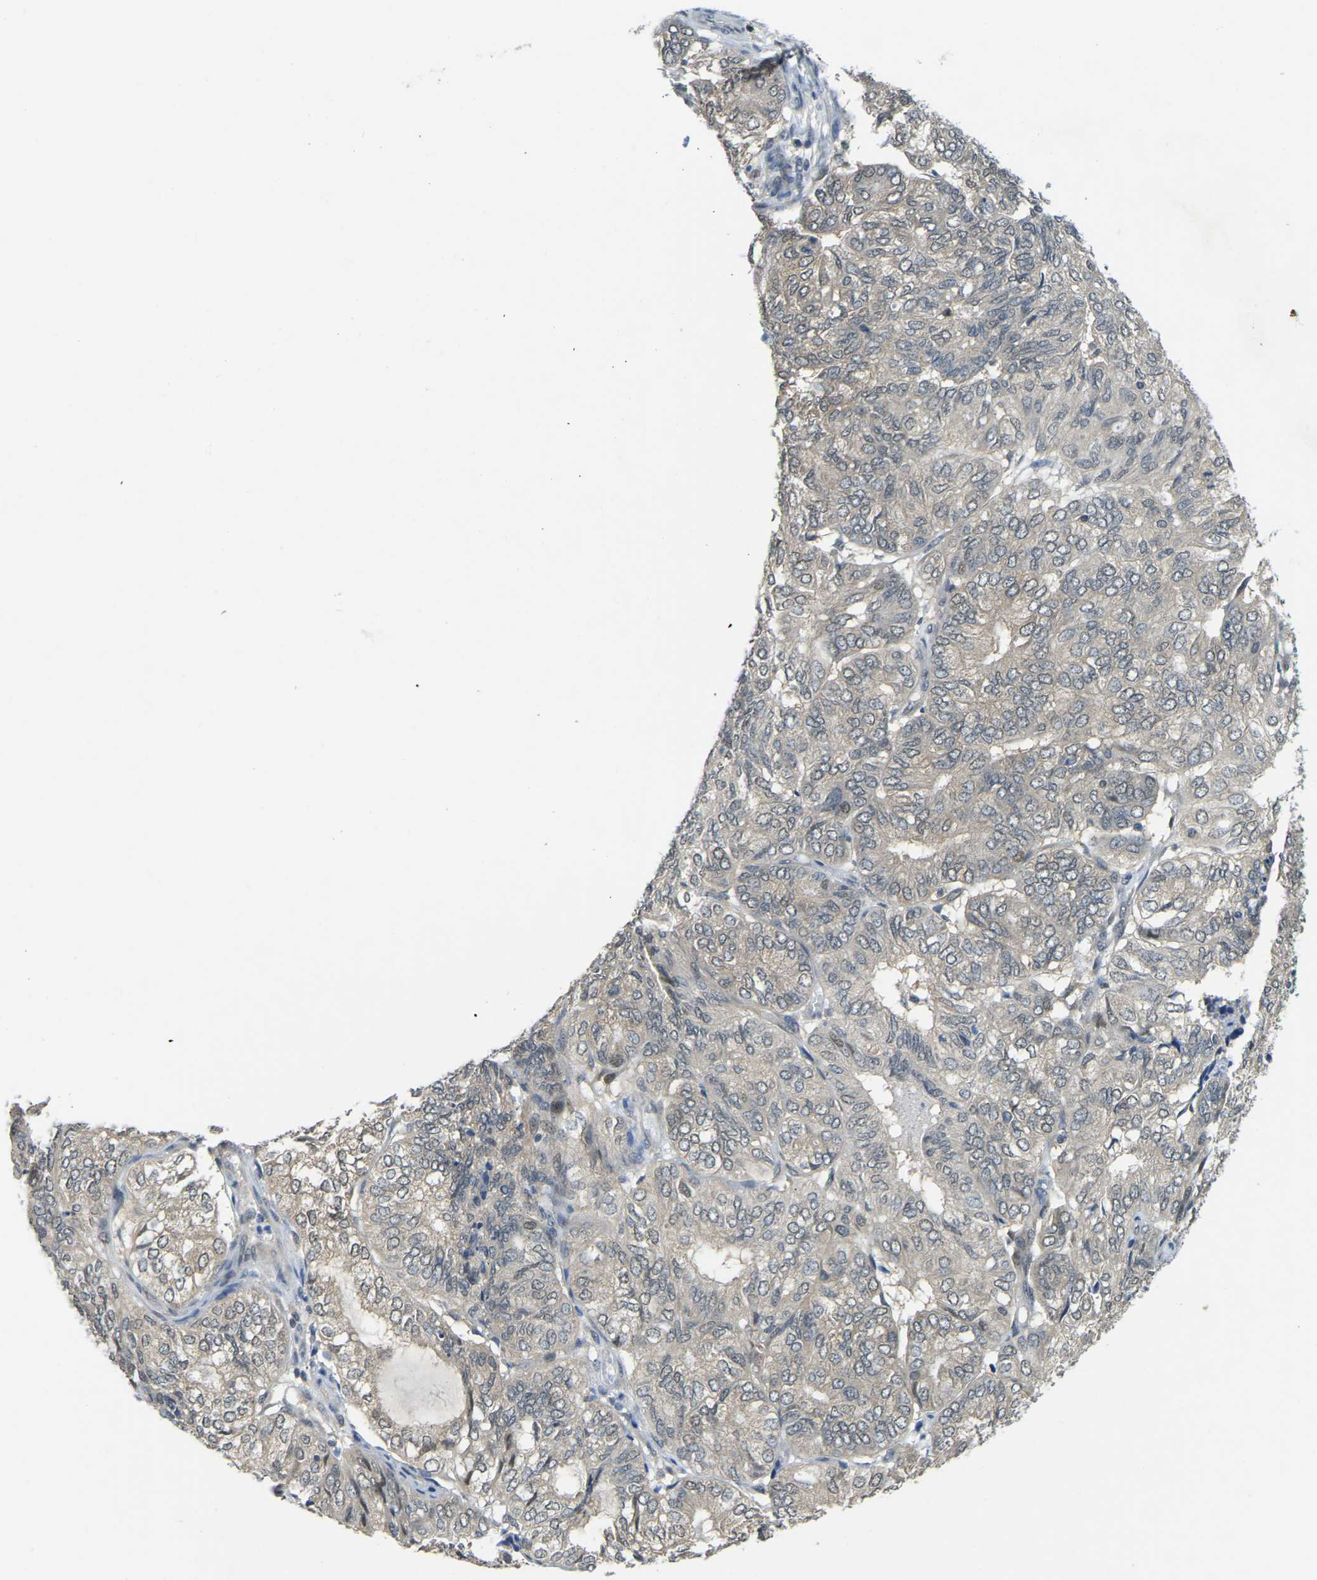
{"staining": {"intensity": "weak", "quantity": "<25%", "location": "nuclear"}, "tissue": "endometrial cancer", "cell_type": "Tumor cells", "image_type": "cancer", "snomed": [{"axis": "morphology", "description": "Adenocarcinoma, NOS"}, {"axis": "topography", "description": "Uterus"}], "caption": "Tumor cells are negative for protein expression in human endometrial adenocarcinoma.", "gene": "AHNAK", "patient": {"sex": "female", "age": 60}}